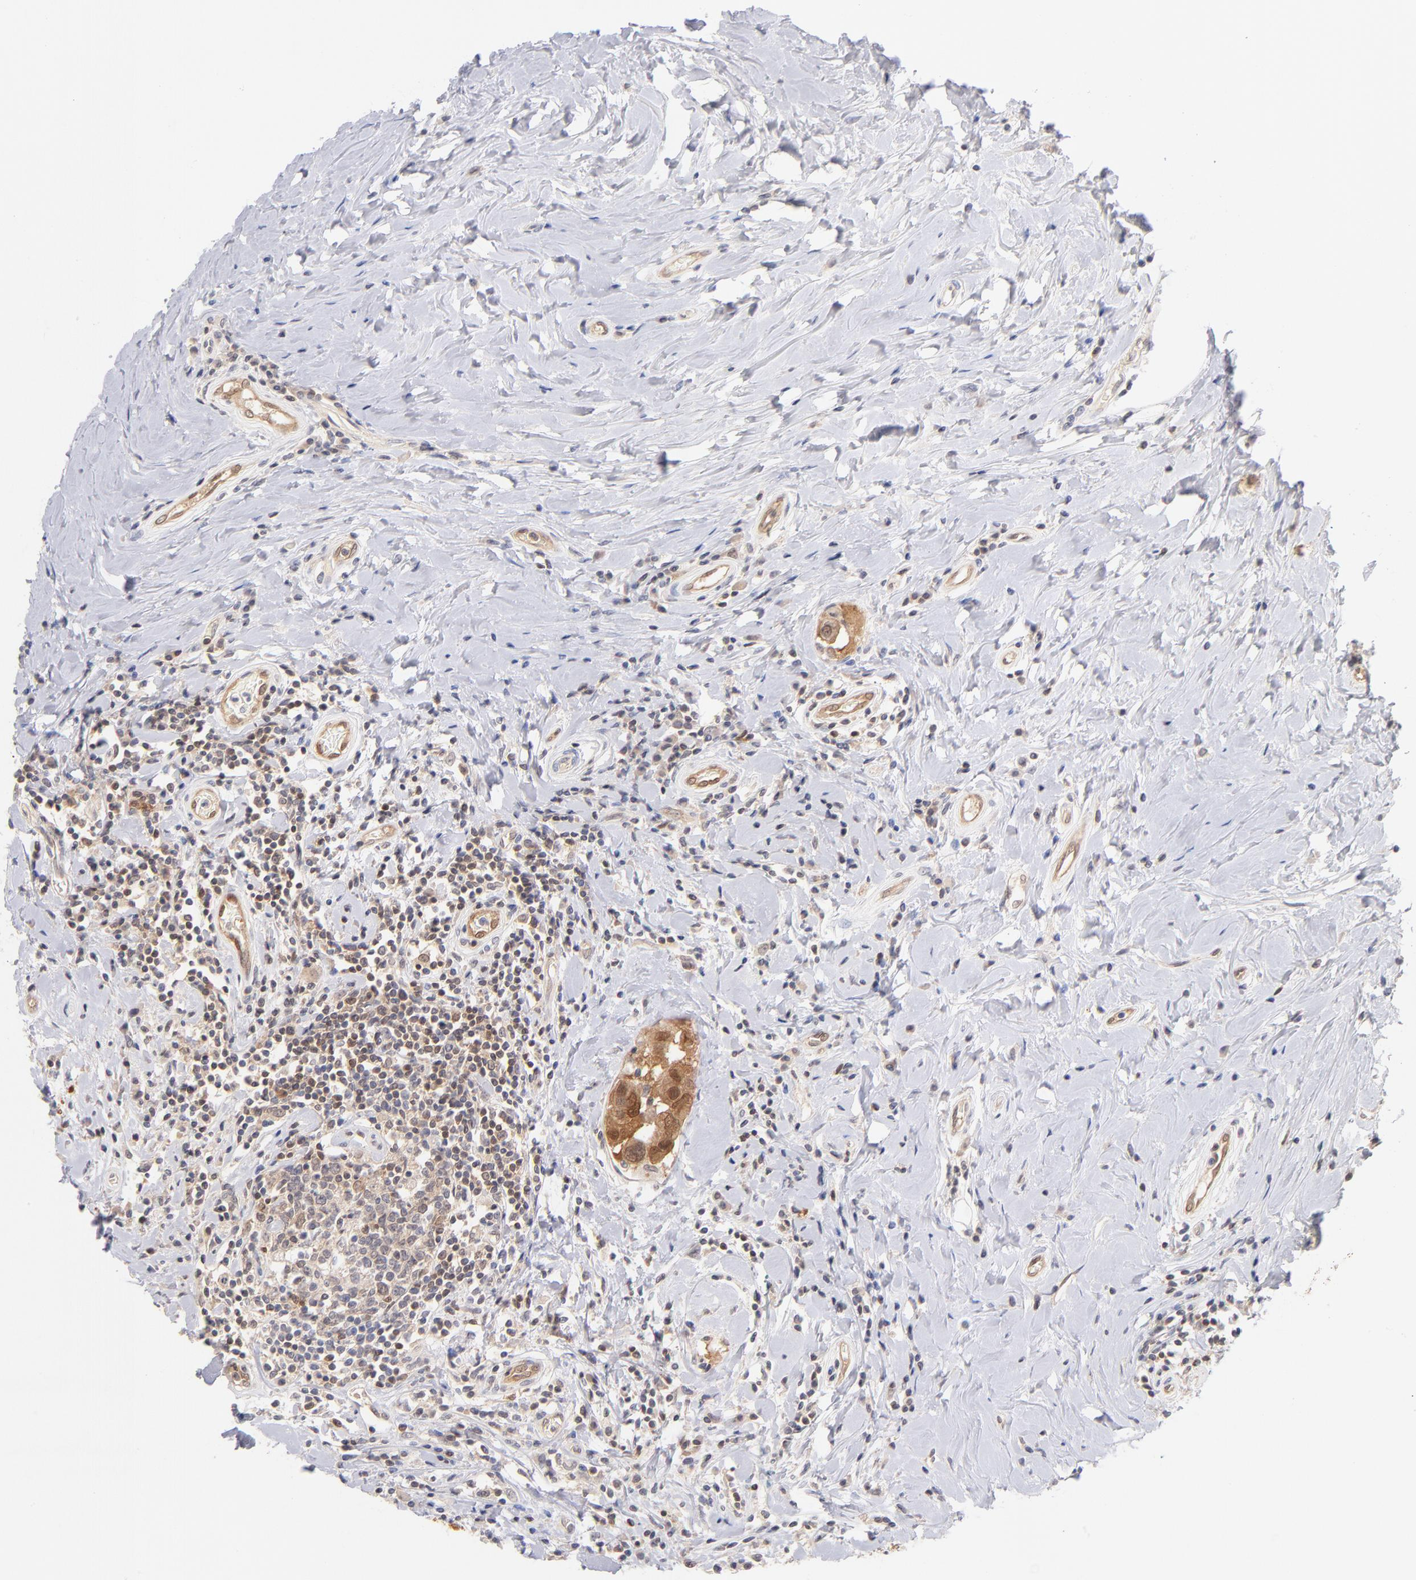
{"staining": {"intensity": "moderate", "quantity": ">75%", "location": "cytoplasmic/membranous,nuclear"}, "tissue": "breast cancer", "cell_type": "Tumor cells", "image_type": "cancer", "snomed": [{"axis": "morphology", "description": "Duct carcinoma"}, {"axis": "topography", "description": "Breast"}], "caption": "IHC of breast cancer reveals medium levels of moderate cytoplasmic/membranous and nuclear expression in approximately >75% of tumor cells.", "gene": "CASP6", "patient": {"sex": "female", "age": 27}}